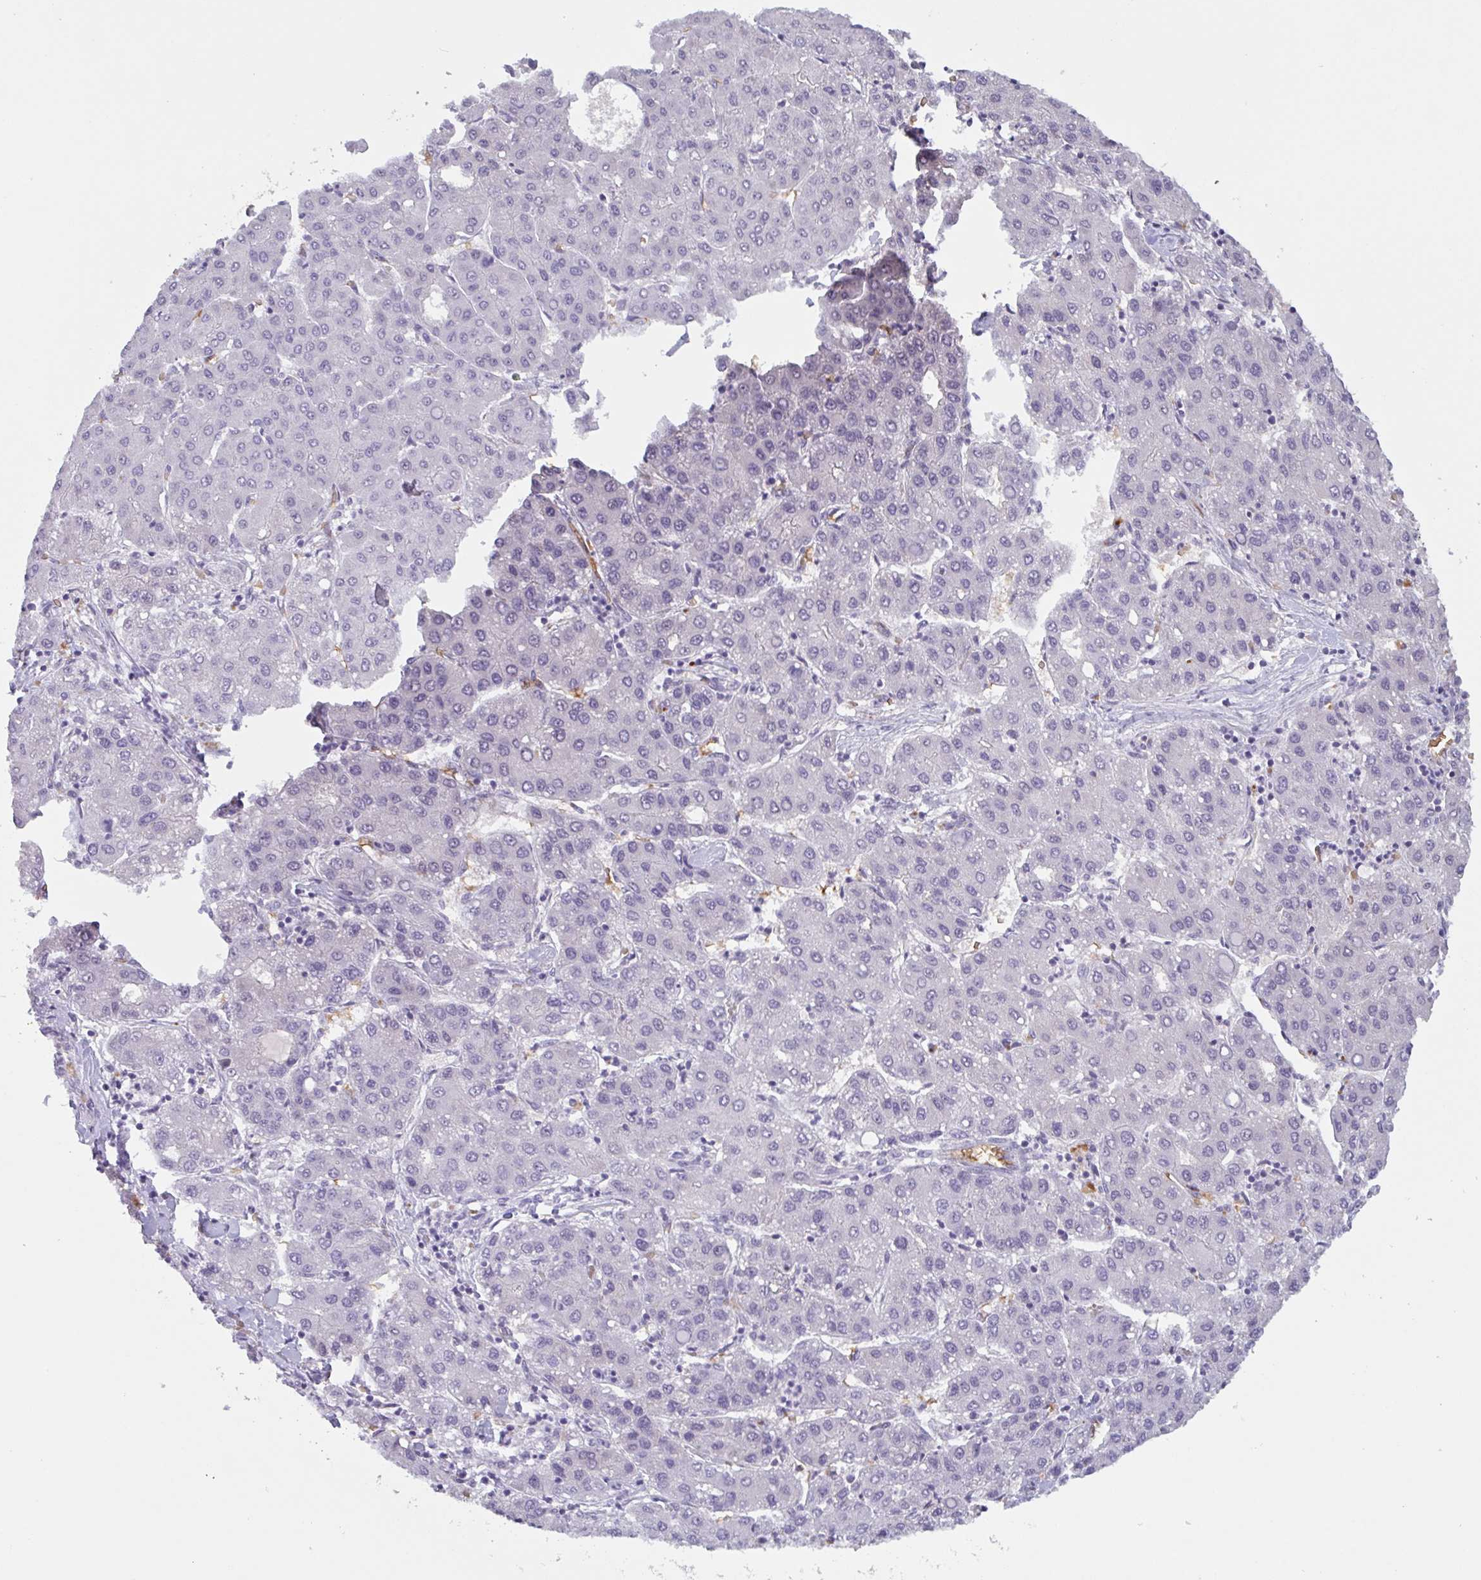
{"staining": {"intensity": "negative", "quantity": "none", "location": "none"}, "tissue": "liver cancer", "cell_type": "Tumor cells", "image_type": "cancer", "snomed": [{"axis": "morphology", "description": "Carcinoma, Hepatocellular, NOS"}, {"axis": "topography", "description": "Liver"}], "caption": "The IHC micrograph has no significant staining in tumor cells of liver cancer (hepatocellular carcinoma) tissue.", "gene": "RHAG", "patient": {"sex": "male", "age": 65}}